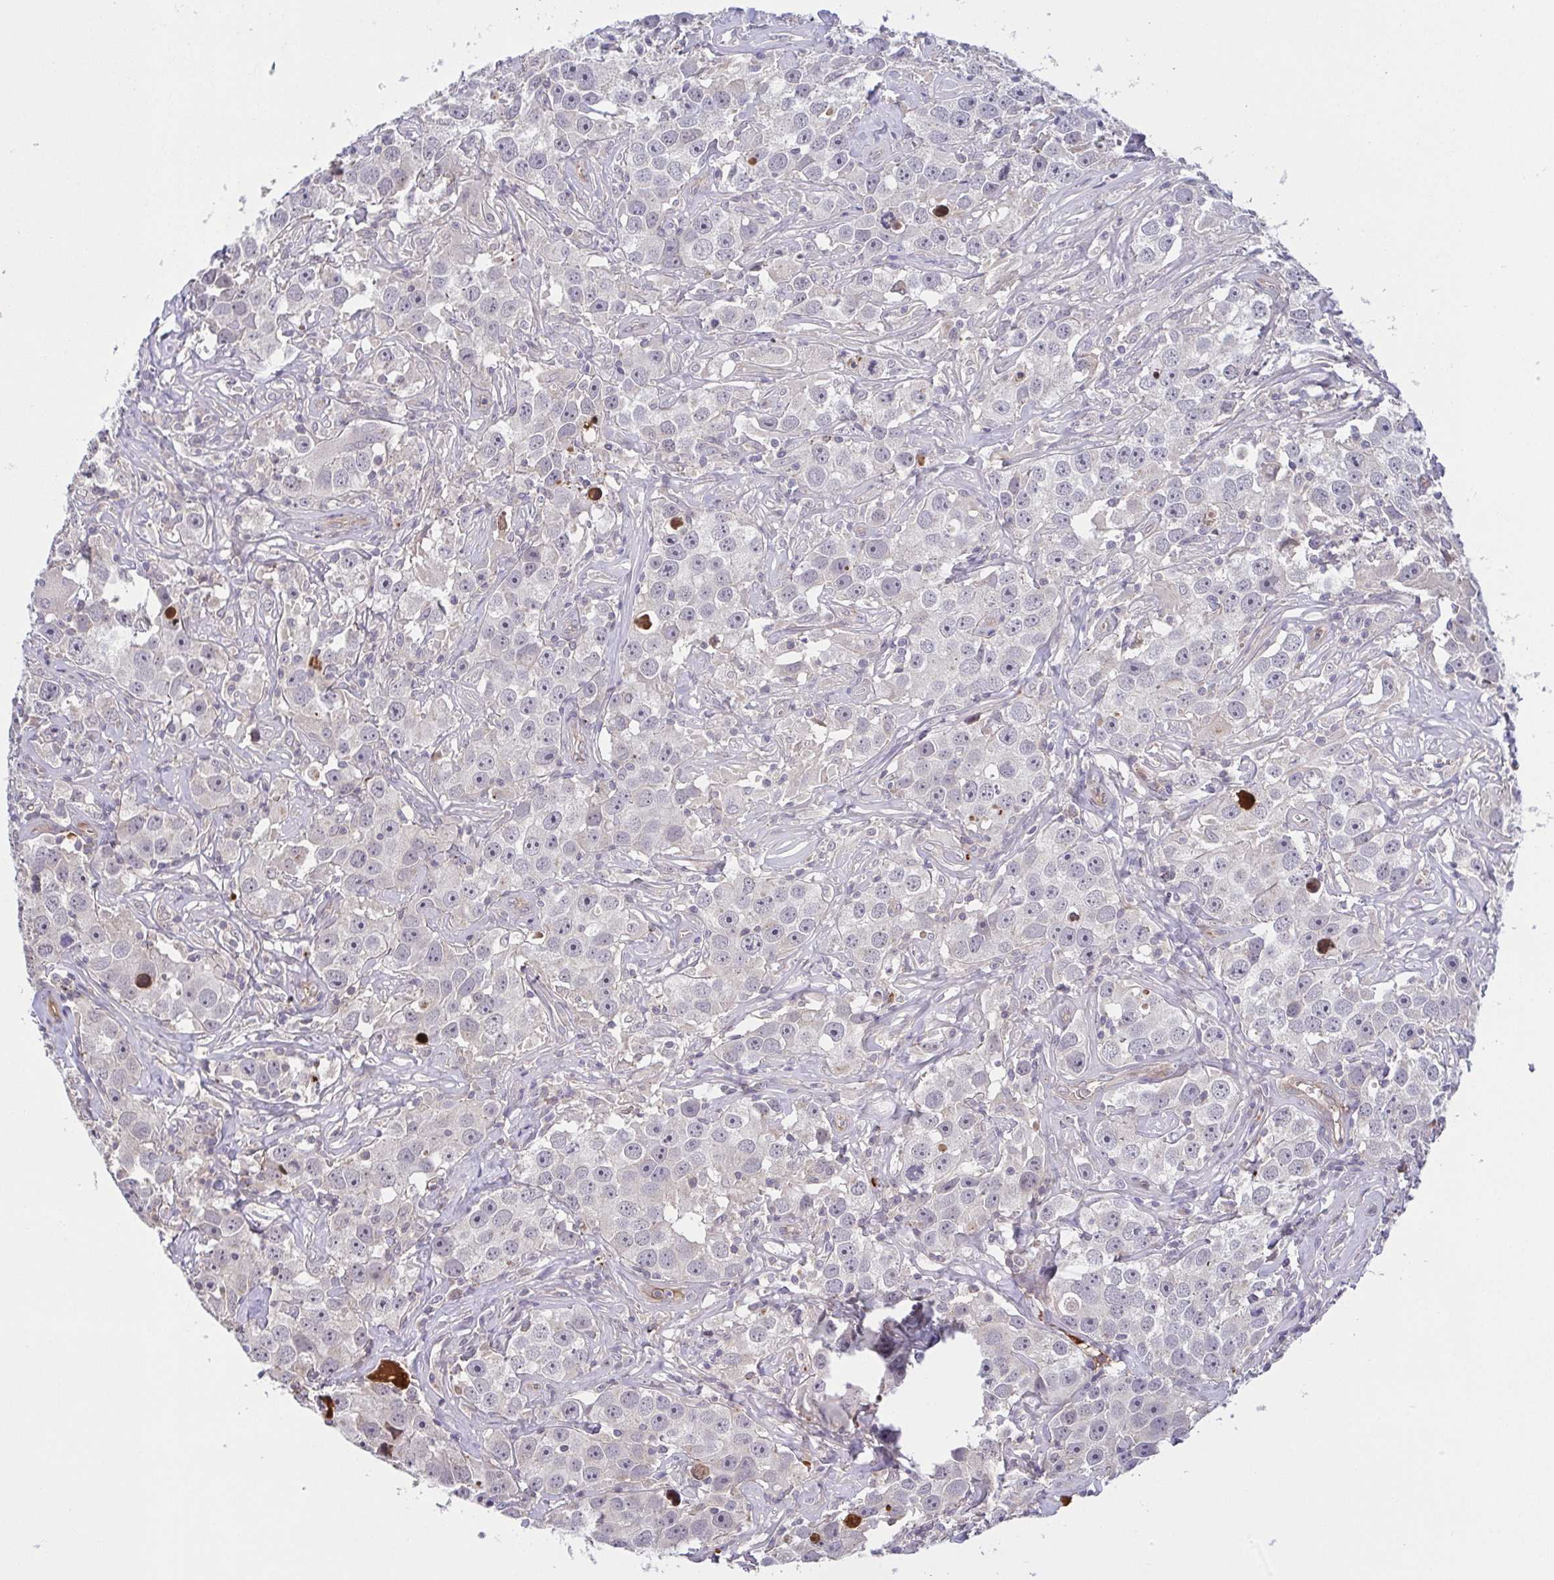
{"staining": {"intensity": "negative", "quantity": "none", "location": "none"}, "tissue": "testis cancer", "cell_type": "Tumor cells", "image_type": "cancer", "snomed": [{"axis": "morphology", "description": "Seminoma, NOS"}, {"axis": "topography", "description": "Testis"}], "caption": "An image of testis seminoma stained for a protein demonstrates no brown staining in tumor cells. The staining is performed using DAB (3,3'-diaminobenzidine) brown chromogen with nuclei counter-stained in using hematoxylin.", "gene": "OSBPL7", "patient": {"sex": "male", "age": 49}}